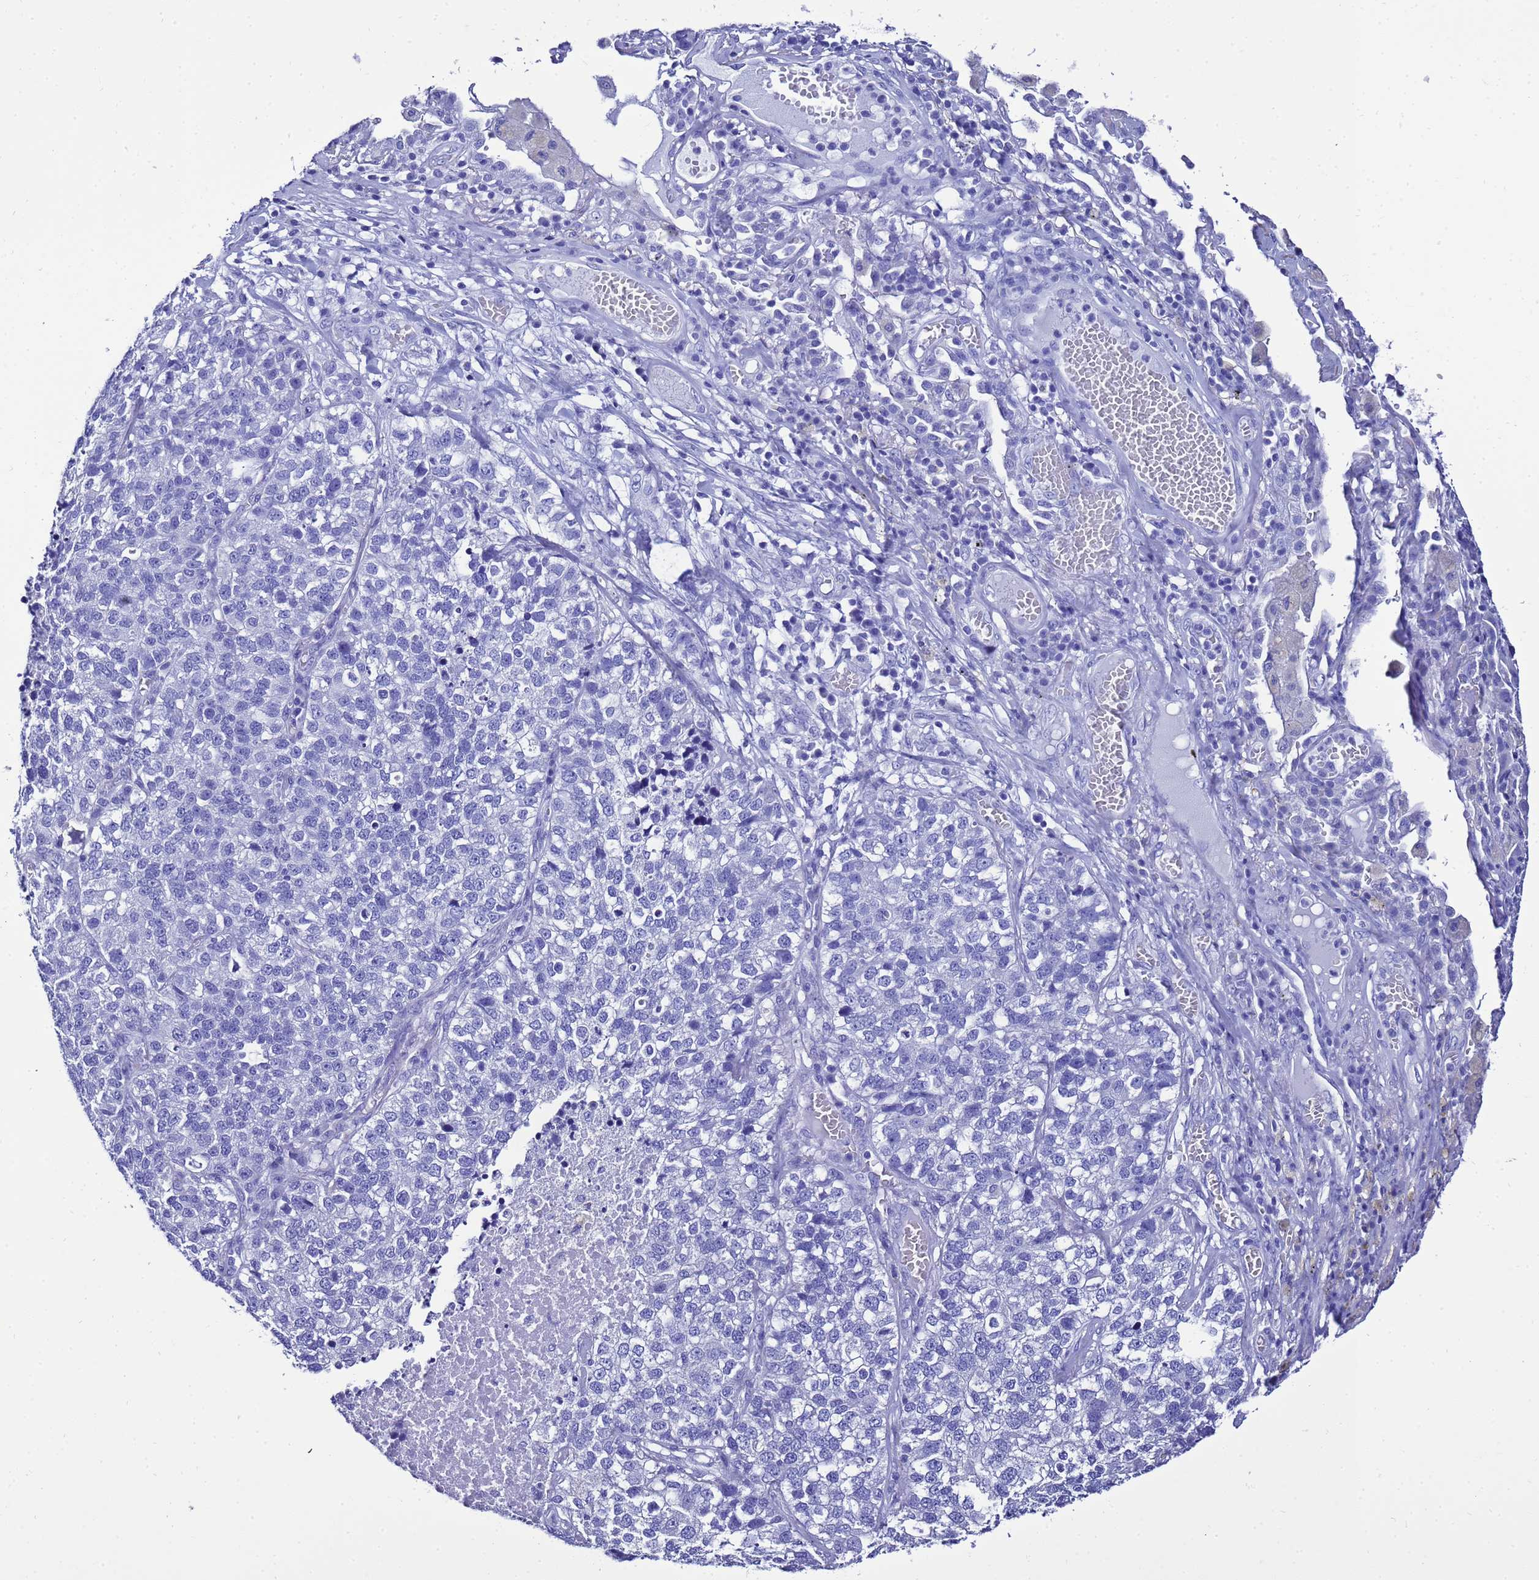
{"staining": {"intensity": "negative", "quantity": "none", "location": "none"}, "tissue": "lung cancer", "cell_type": "Tumor cells", "image_type": "cancer", "snomed": [{"axis": "morphology", "description": "Adenocarcinoma, NOS"}, {"axis": "topography", "description": "Lung"}], "caption": "A micrograph of human adenocarcinoma (lung) is negative for staining in tumor cells.", "gene": "LIPF", "patient": {"sex": "male", "age": 49}}